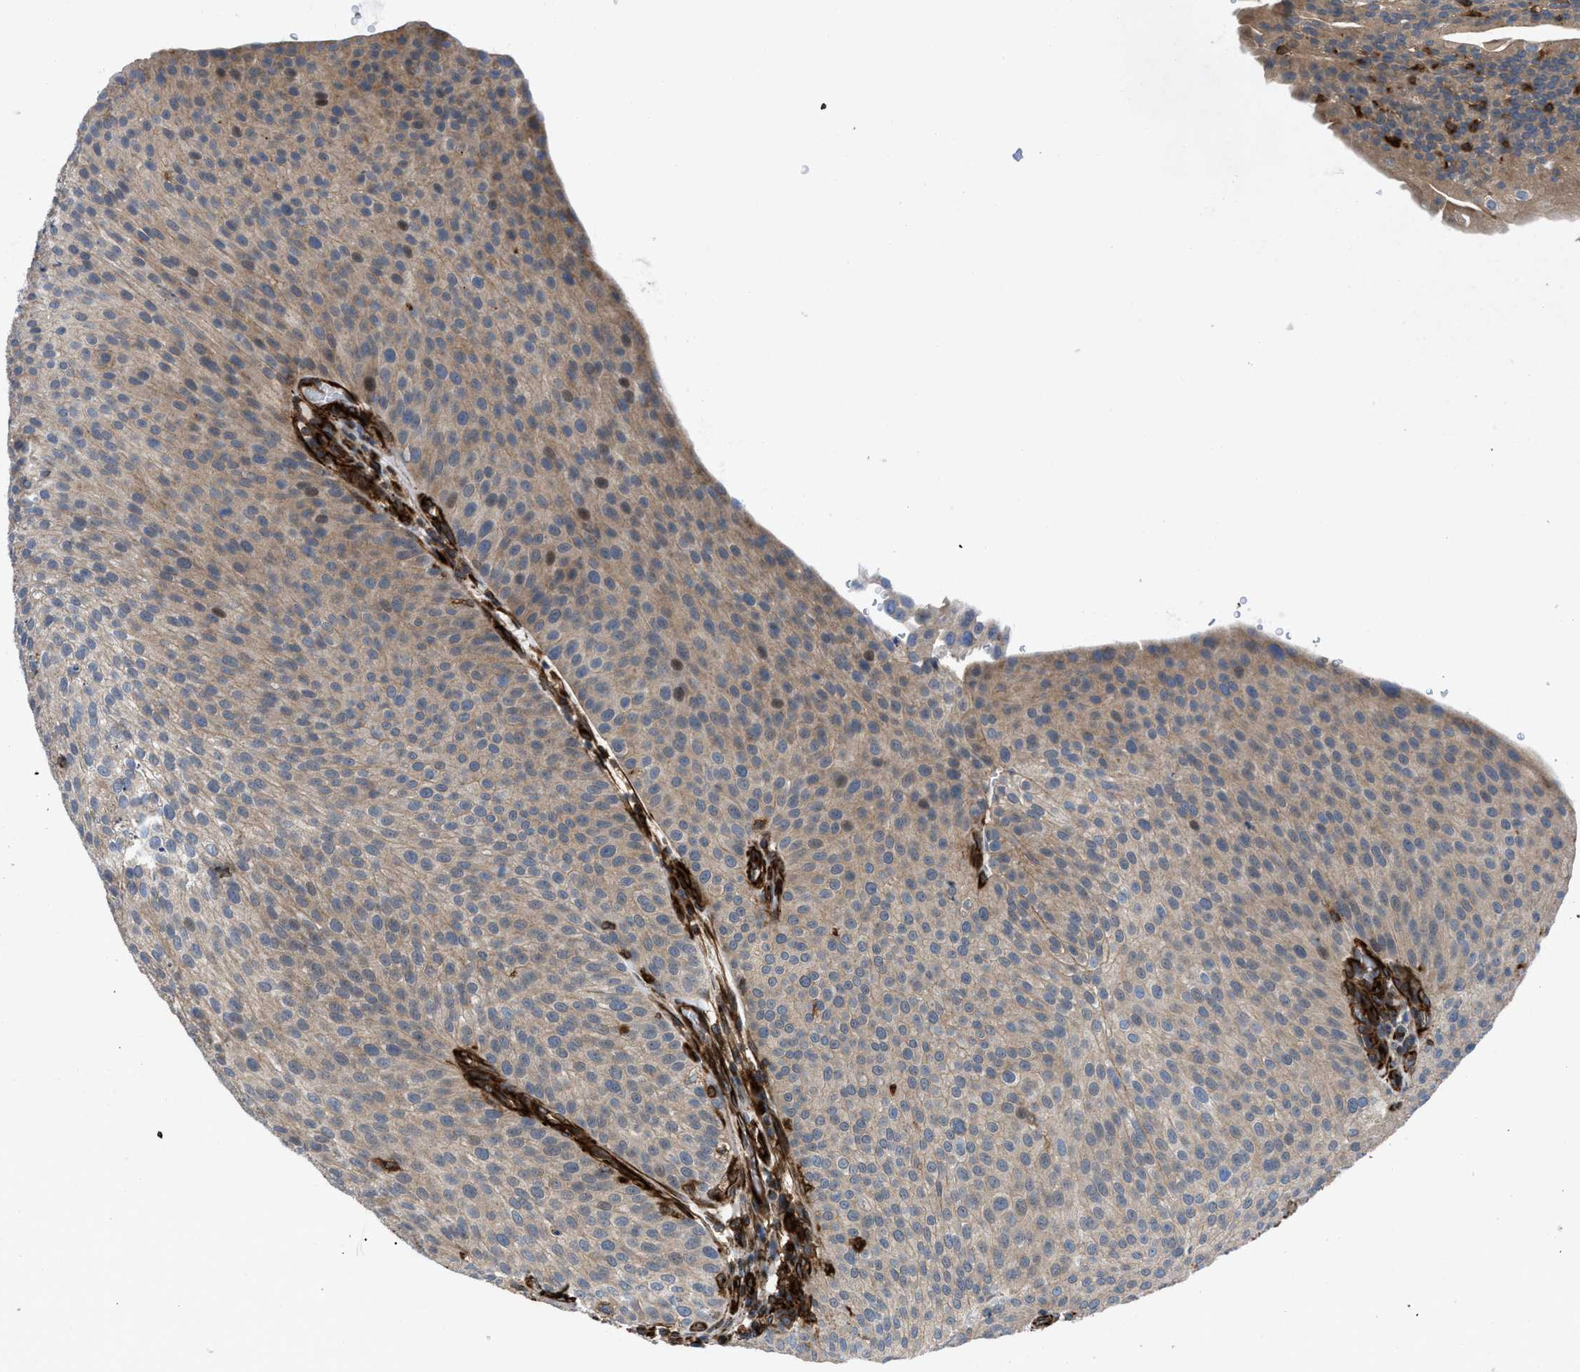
{"staining": {"intensity": "weak", "quantity": "25%-75%", "location": "cytoplasmic/membranous"}, "tissue": "urothelial cancer", "cell_type": "Tumor cells", "image_type": "cancer", "snomed": [{"axis": "morphology", "description": "Urothelial carcinoma, Low grade"}, {"axis": "topography", "description": "Smooth muscle"}, {"axis": "topography", "description": "Urinary bladder"}], "caption": "A brown stain shows weak cytoplasmic/membranous expression of a protein in low-grade urothelial carcinoma tumor cells.", "gene": "PTPRE", "patient": {"sex": "male", "age": 60}}